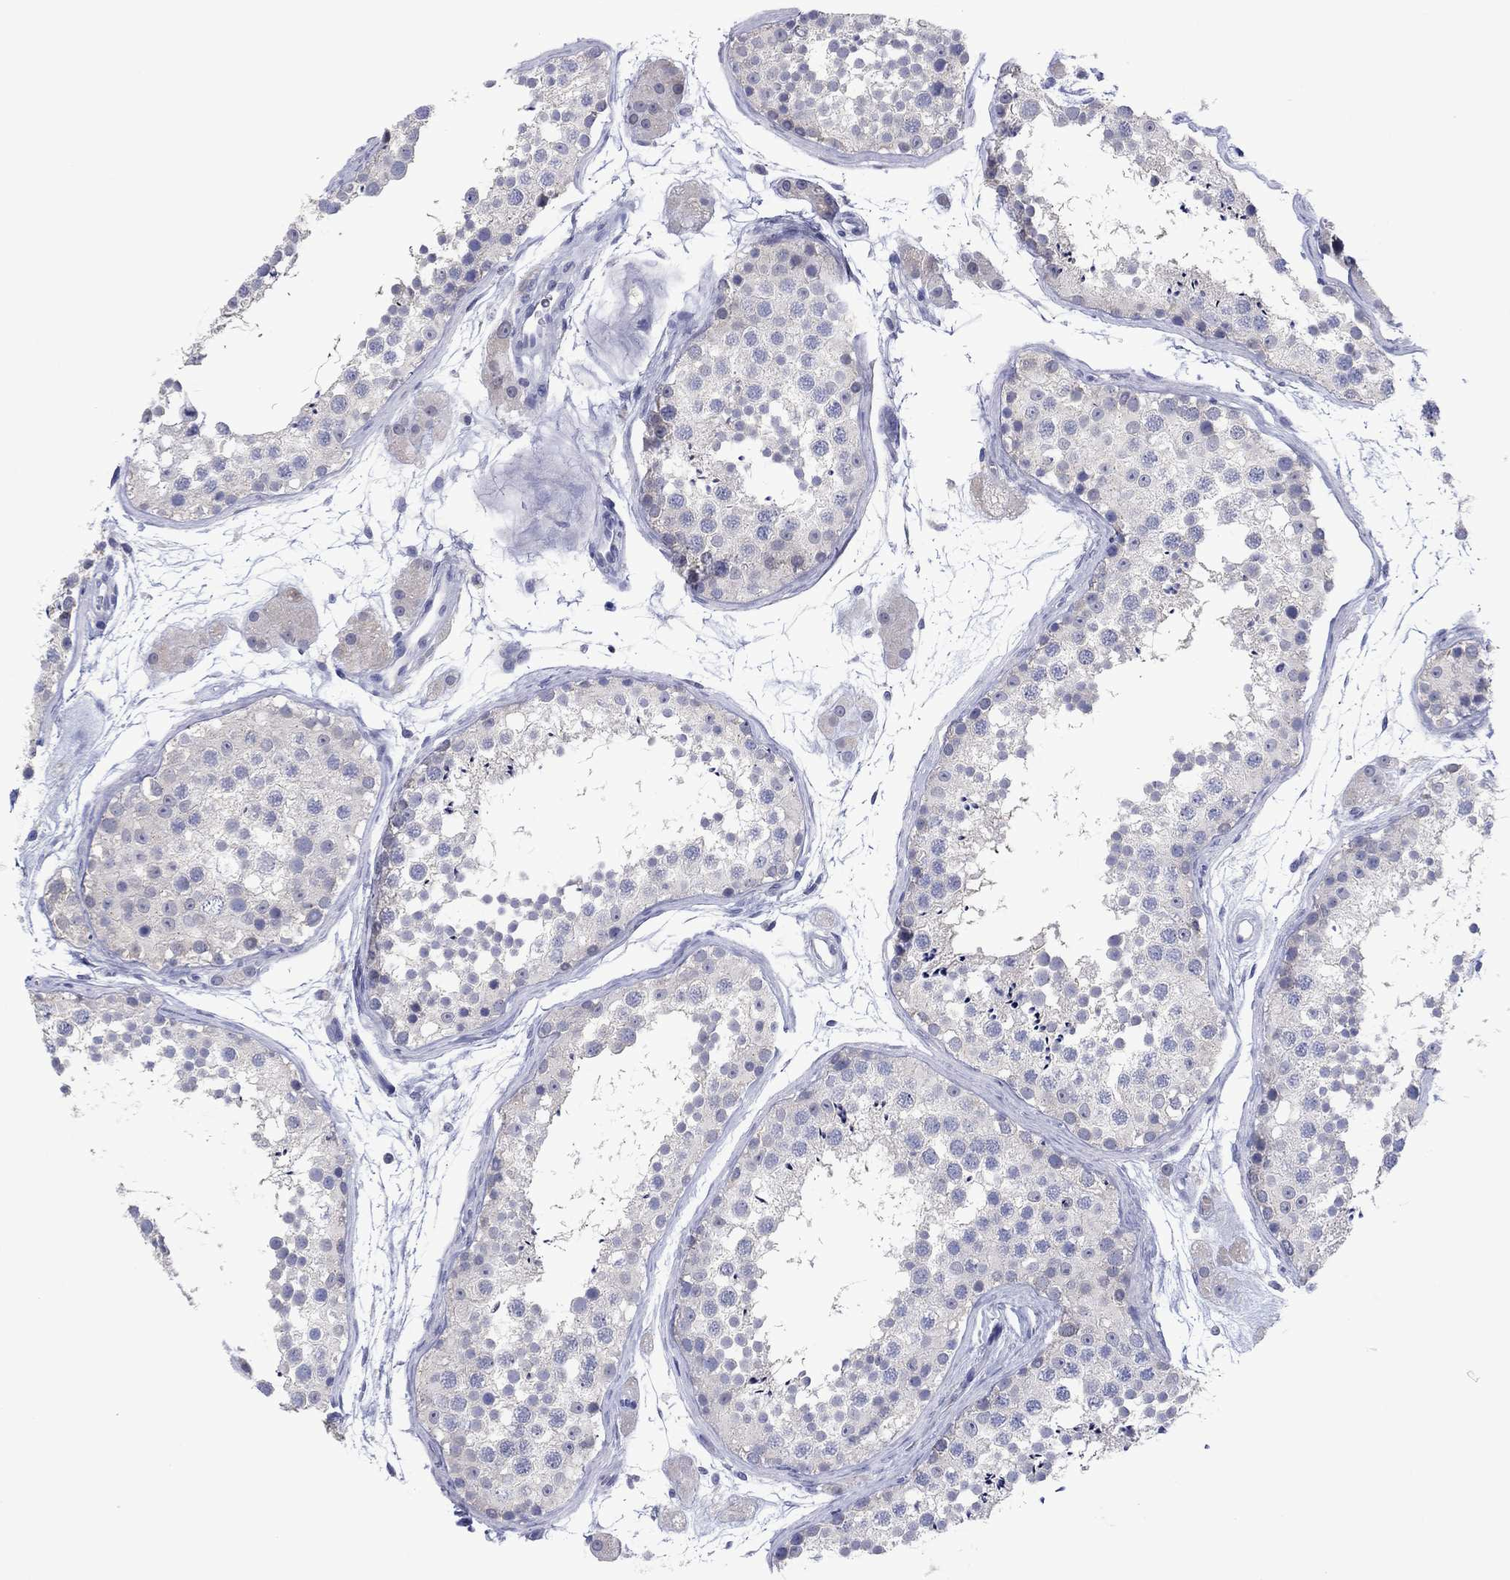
{"staining": {"intensity": "negative", "quantity": "none", "location": "none"}, "tissue": "testis", "cell_type": "Cells in seminiferous ducts", "image_type": "normal", "snomed": [{"axis": "morphology", "description": "Normal tissue, NOS"}, {"axis": "topography", "description": "Testis"}], "caption": "This histopathology image is of unremarkable testis stained with immunohistochemistry to label a protein in brown with the nuclei are counter-stained blue. There is no staining in cells in seminiferous ducts.", "gene": "FER1L6", "patient": {"sex": "male", "age": 41}}